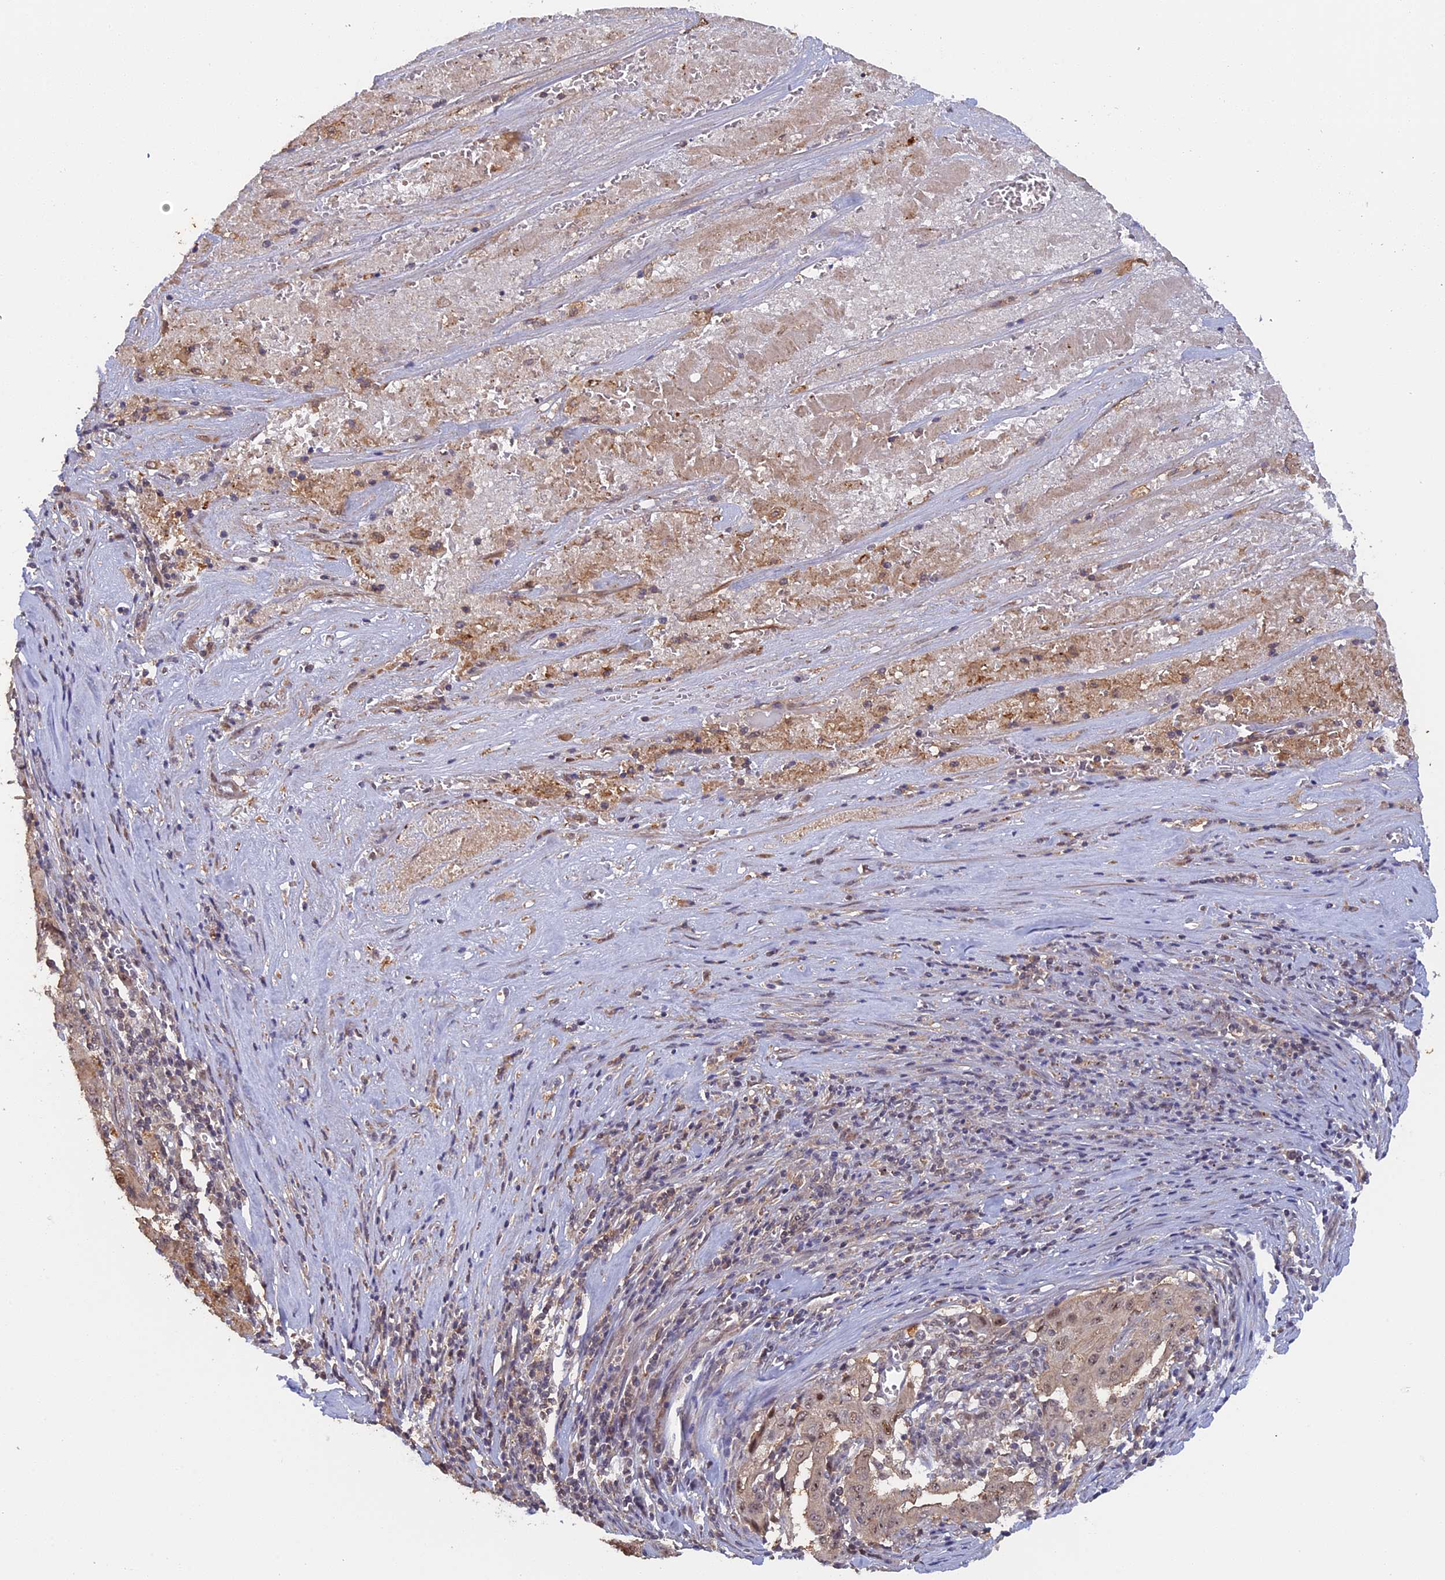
{"staining": {"intensity": "weak", "quantity": ">75%", "location": "nuclear"}, "tissue": "pancreatic cancer", "cell_type": "Tumor cells", "image_type": "cancer", "snomed": [{"axis": "morphology", "description": "Adenocarcinoma, NOS"}, {"axis": "topography", "description": "Pancreas"}], "caption": "The immunohistochemical stain highlights weak nuclear positivity in tumor cells of pancreatic cancer tissue.", "gene": "FAM98C", "patient": {"sex": "male", "age": 63}}